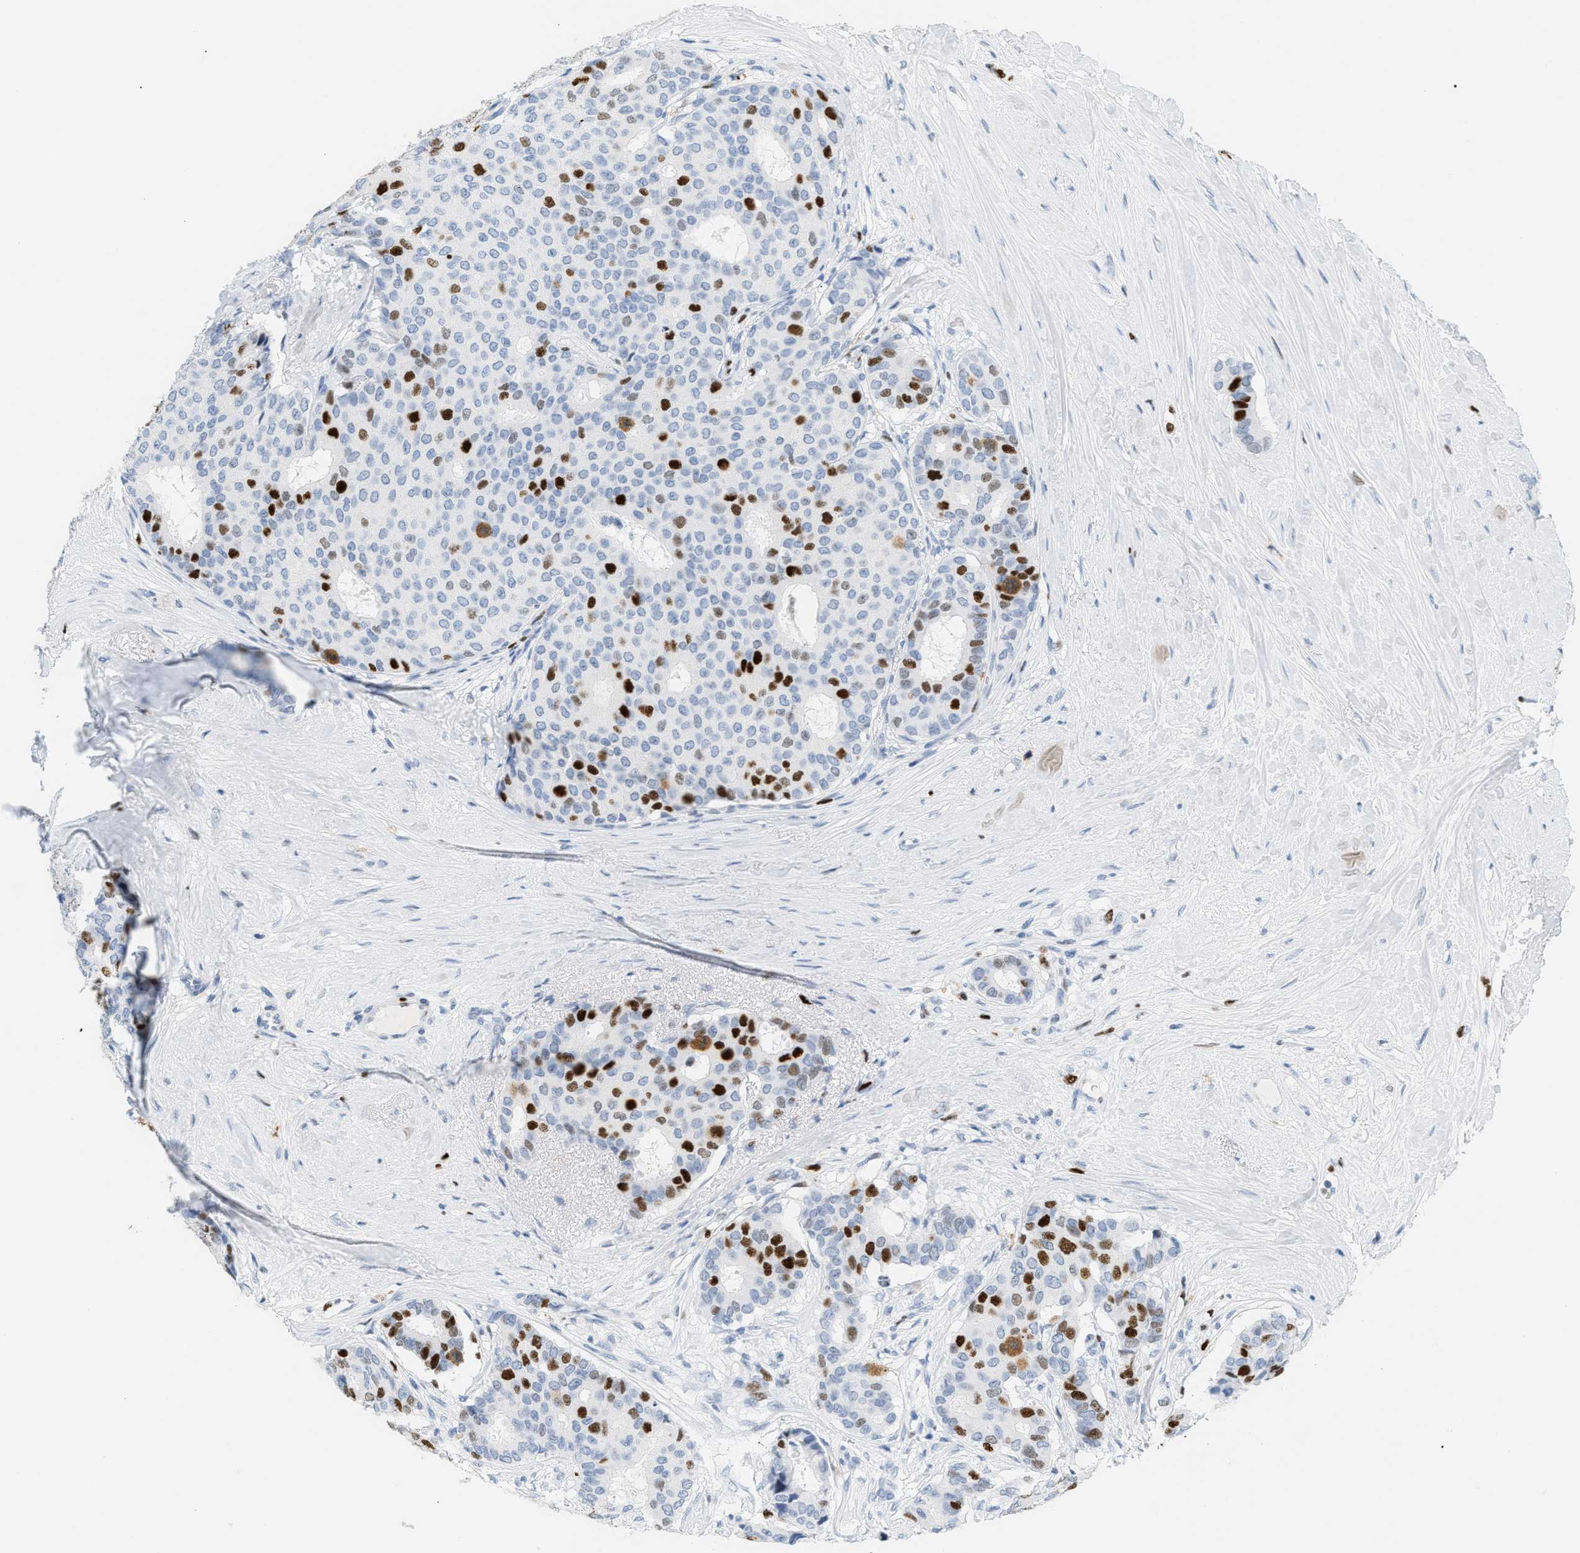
{"staining": {"intensity": "strong", "quantity": "<25%", "location": "nuclear"}, "tissue": "breast cancer", "cell_type": "Tumor cells", "image_type": "cancer", "snomed": [{"axis": "morphology", "description": "Duct carcinoma"}, {"axis": "topography", "description": "Breast"}], "caption": "Breast cancer (infiltrating ductal carcinoma) tissue shows strong nuclear positivity in approximately <25% of tumor cells, visualized by immunohistochemistry. (Brightfield microscopy of DAB IHC at high magnification).", "gene": "MCM7", "patient": {"sex": "female", "age": 75}}